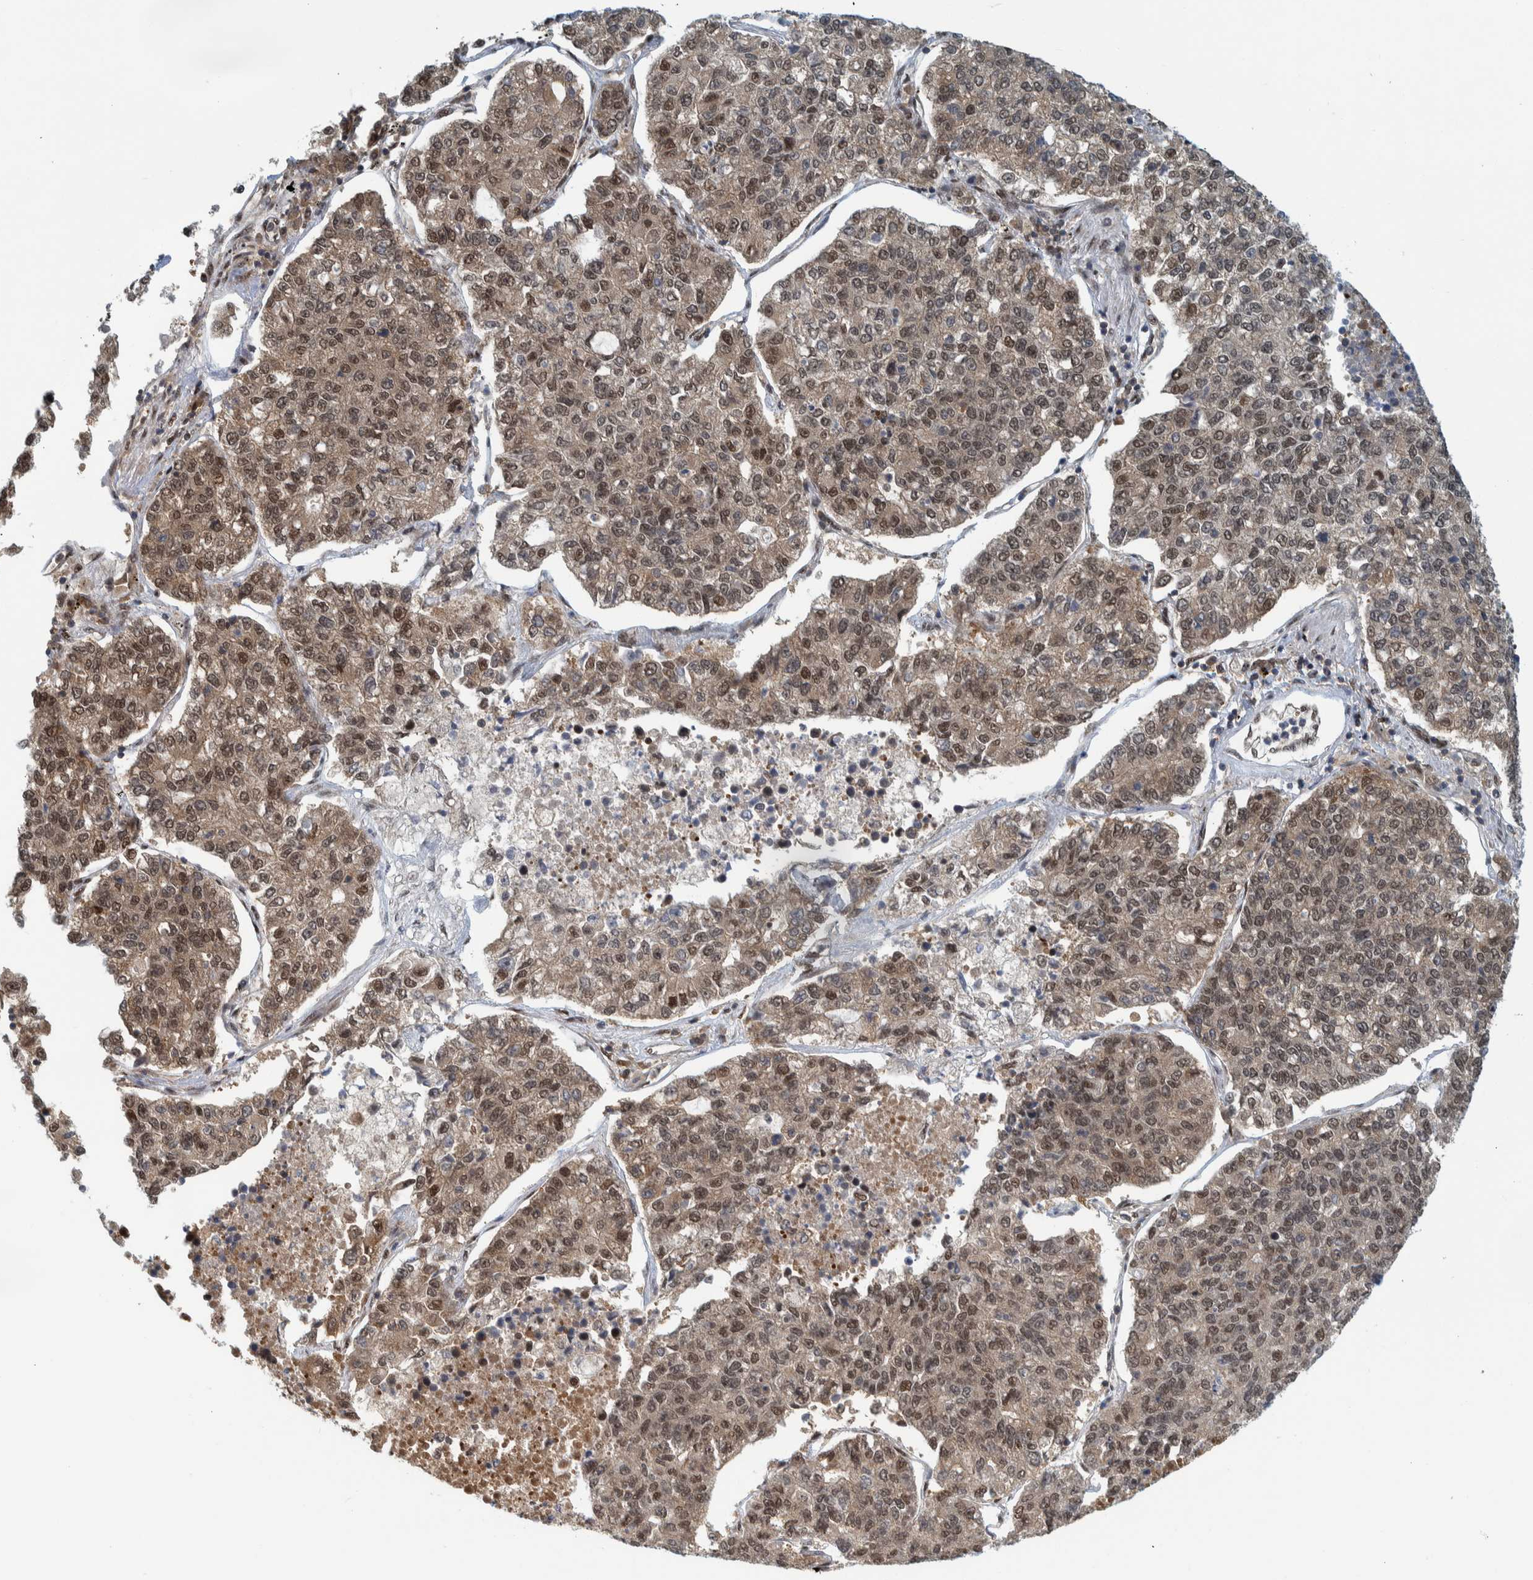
{"staining": {"intensity": "moderate", "quantity": "25%-75%", "location": "nuclear"}, "tissue": "lung cancer", "cell_type": "Tumor cells", "image_type": "cancer", "snomed": [{"axis": "morphology", "description": "Adenocarcinoma, NOS"}, {"axis": "topography", "description": "Lung"}], "caption": "Lung adenocarcinoma was stained to show a protein in brown. There is medium levels of moderate nuclear staining in about 25%-75% of tumor cells.", "gene": "COPS3", "patient": {"sex": "male", "age": 49}}